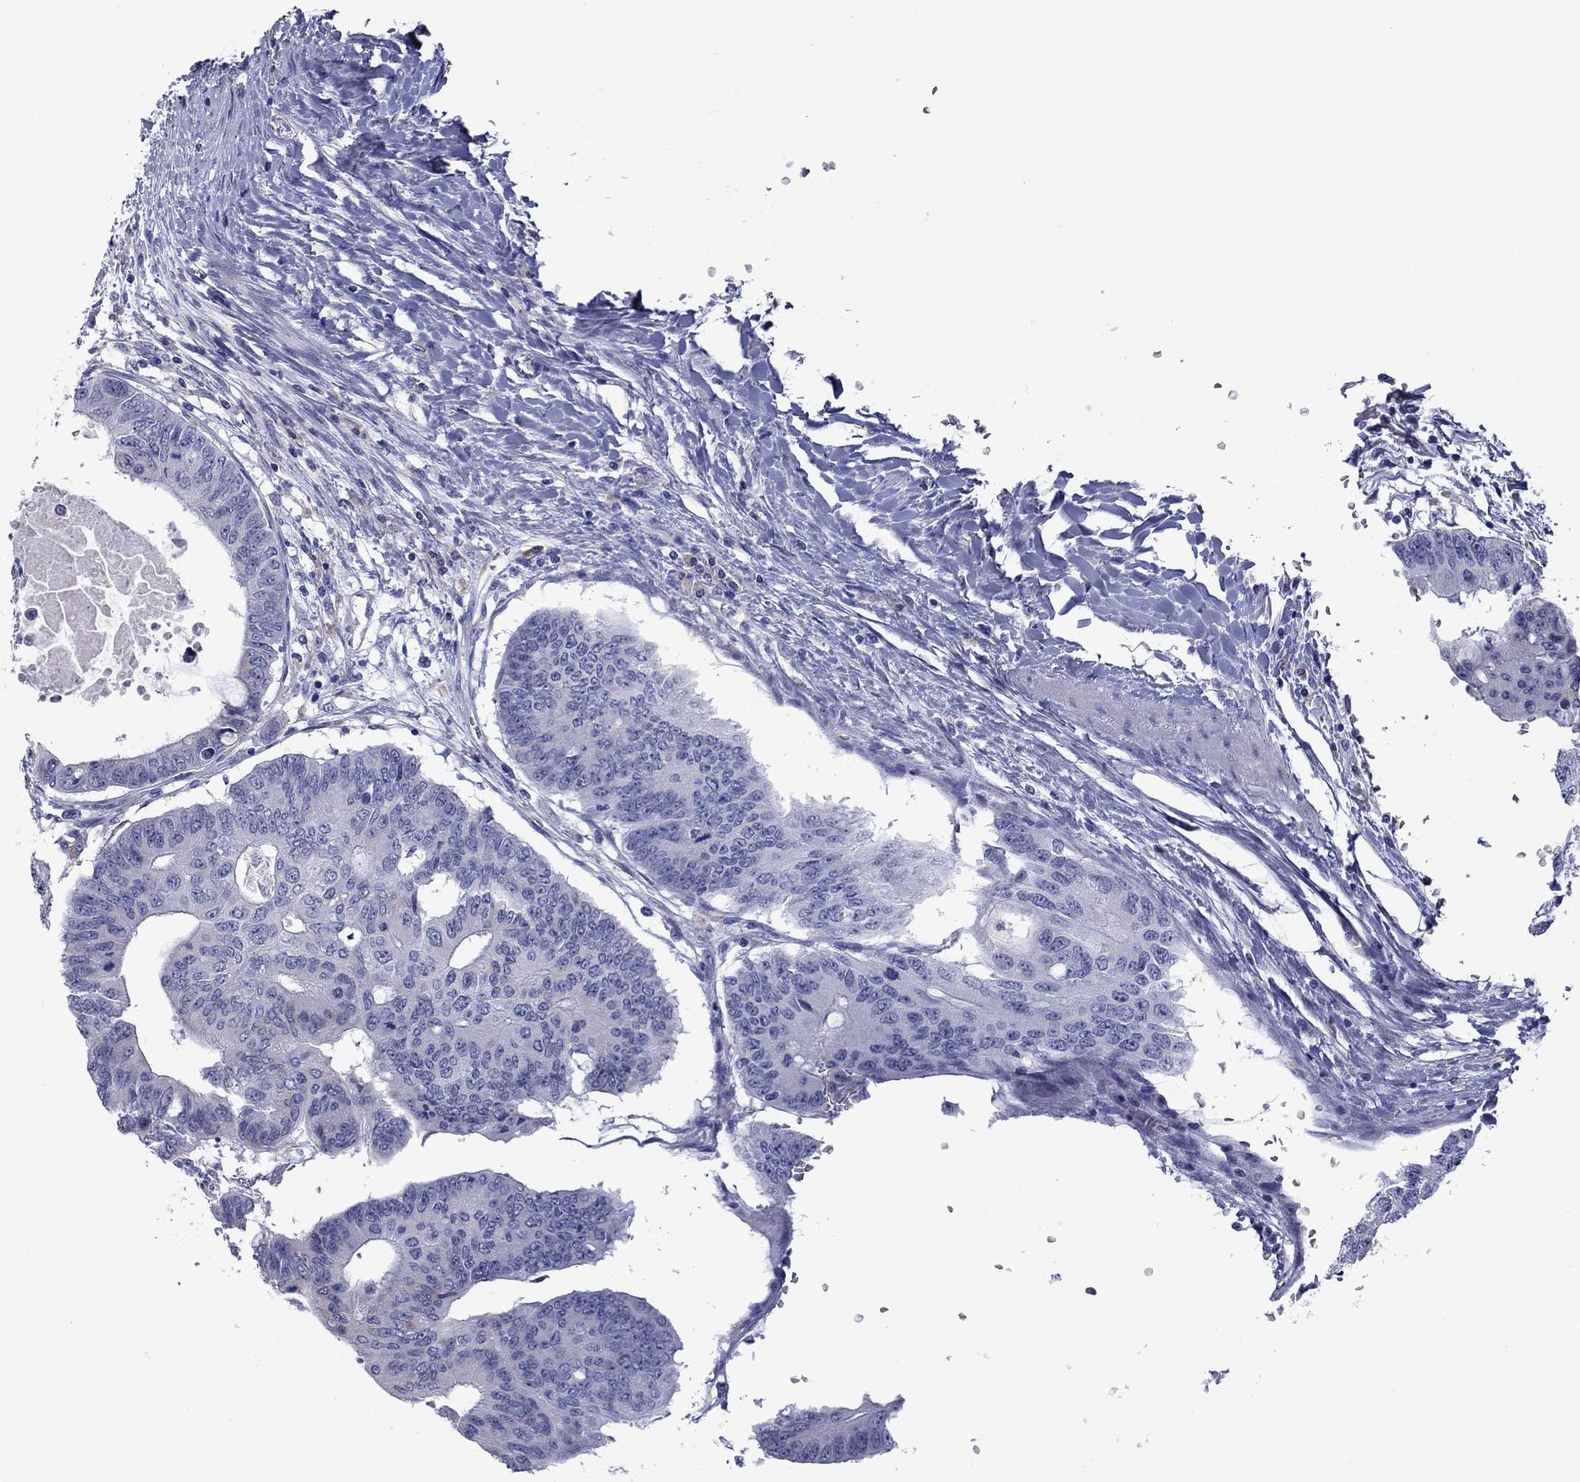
{"staining": {"intensity": "negative", "quantity": "none", "location": "none"}, "tissue": "colorectal cancer", "cell_type": "Tumor cells", "image_type": "cancer", "snomed": [{"axis": "morphology", "description": "Adenocarcinoma, NOS"}, {"axis": "topography", "description": "Rectum"}], "caption": "There is no significant positivity in tumor cells of colorectal cancer.", "gene": "TMPRSS11A", "patient": {"sex": "male", "age": 59}}